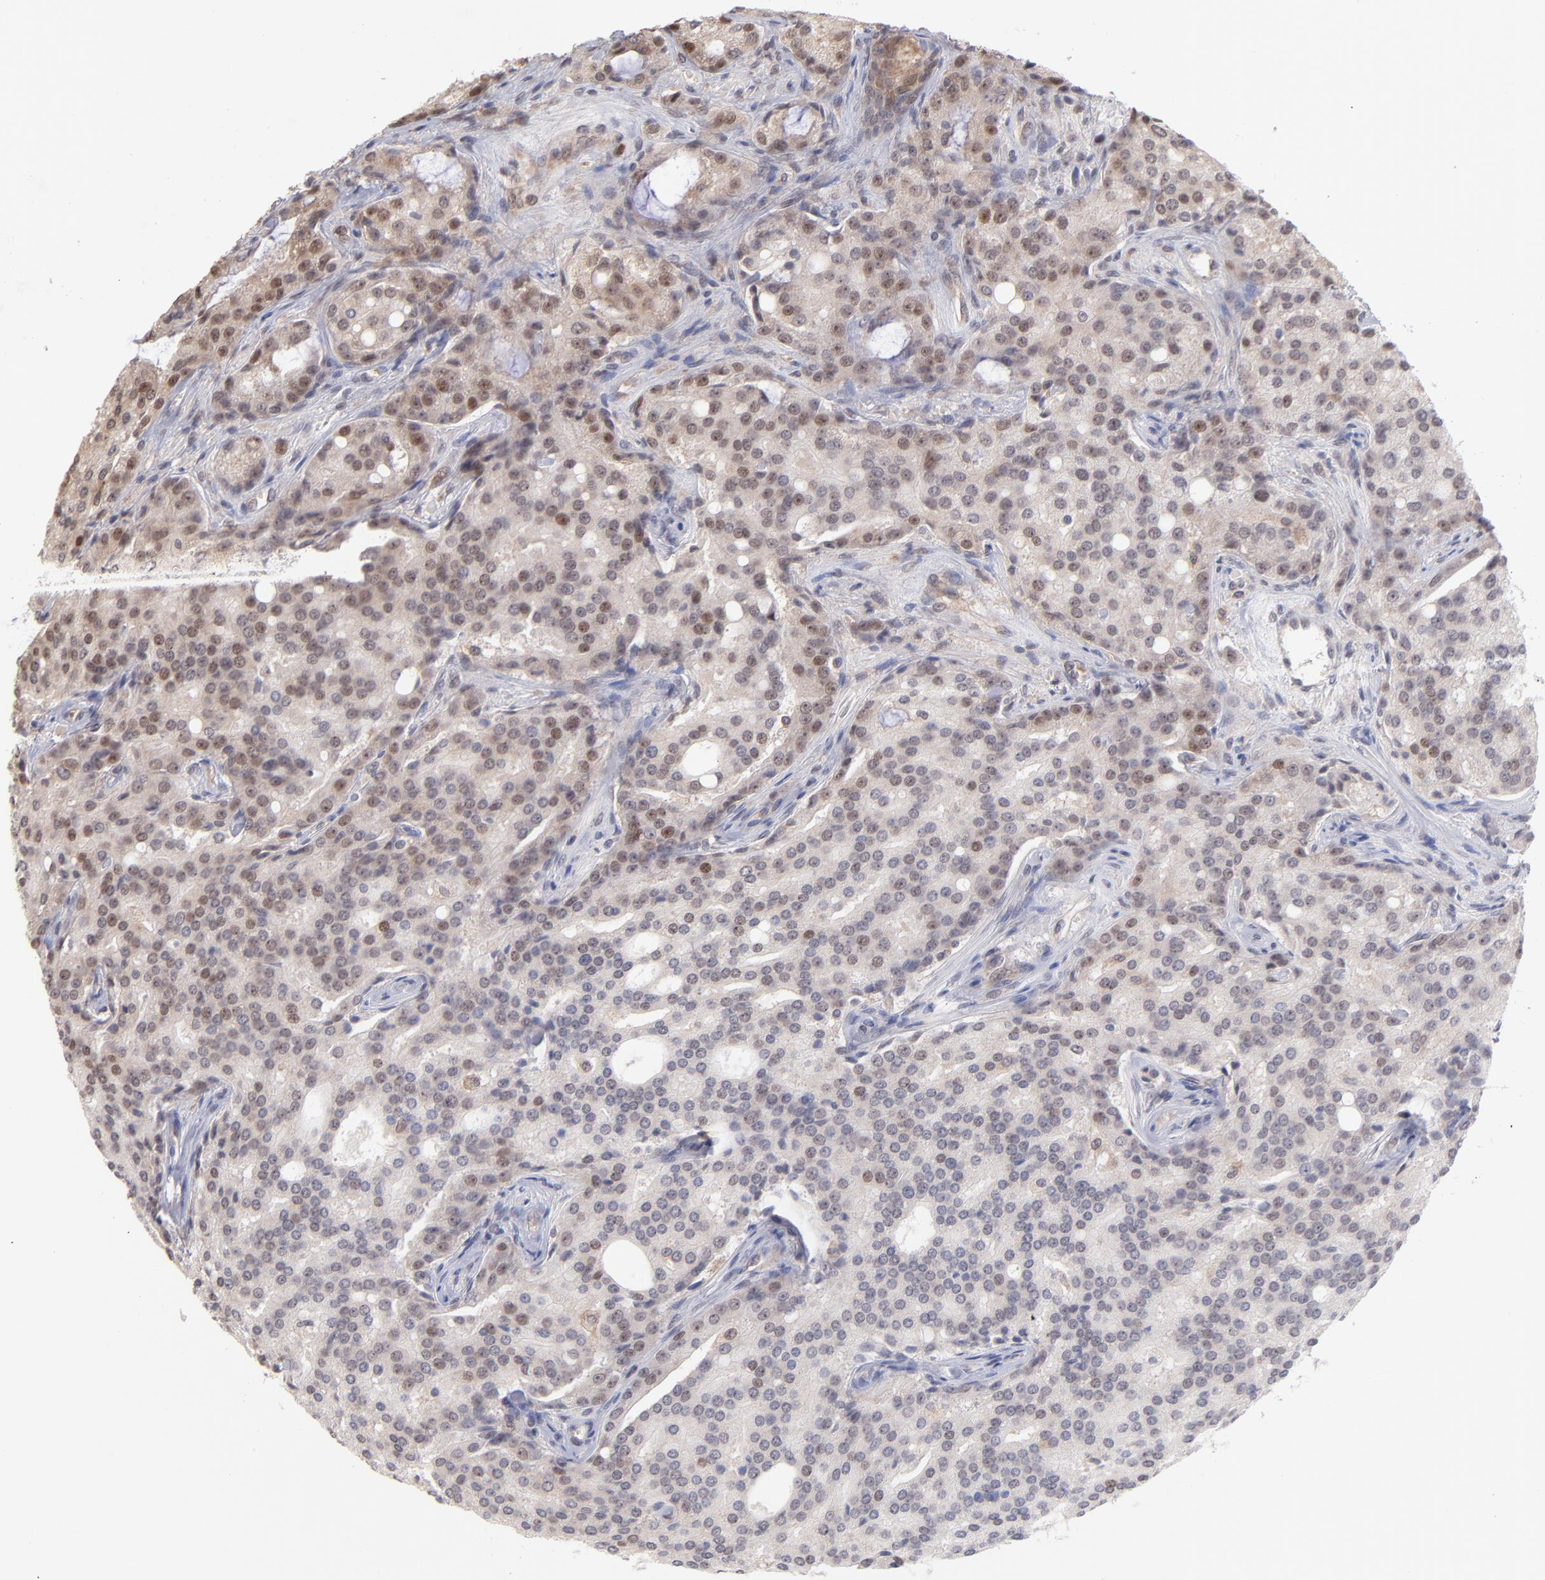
{"staining": {"intensity": "weak", "quantity": "<25%", "location": "nuclear"}, "tissue": "prostate cancer", "cell_type": "Tumor cells", "image_type": "cancer", "snomed": [{"axis": "morphology", "description": "Adenocarcinoma, High grade"}, {"axis": "topography", "description": "Prostate"}], "caption": "There is no significant expression in tumor cells of prostate high-grade adenocarcinoma.", "gene": "OAS1", "patient": {"sex": "male", "age": 72}}